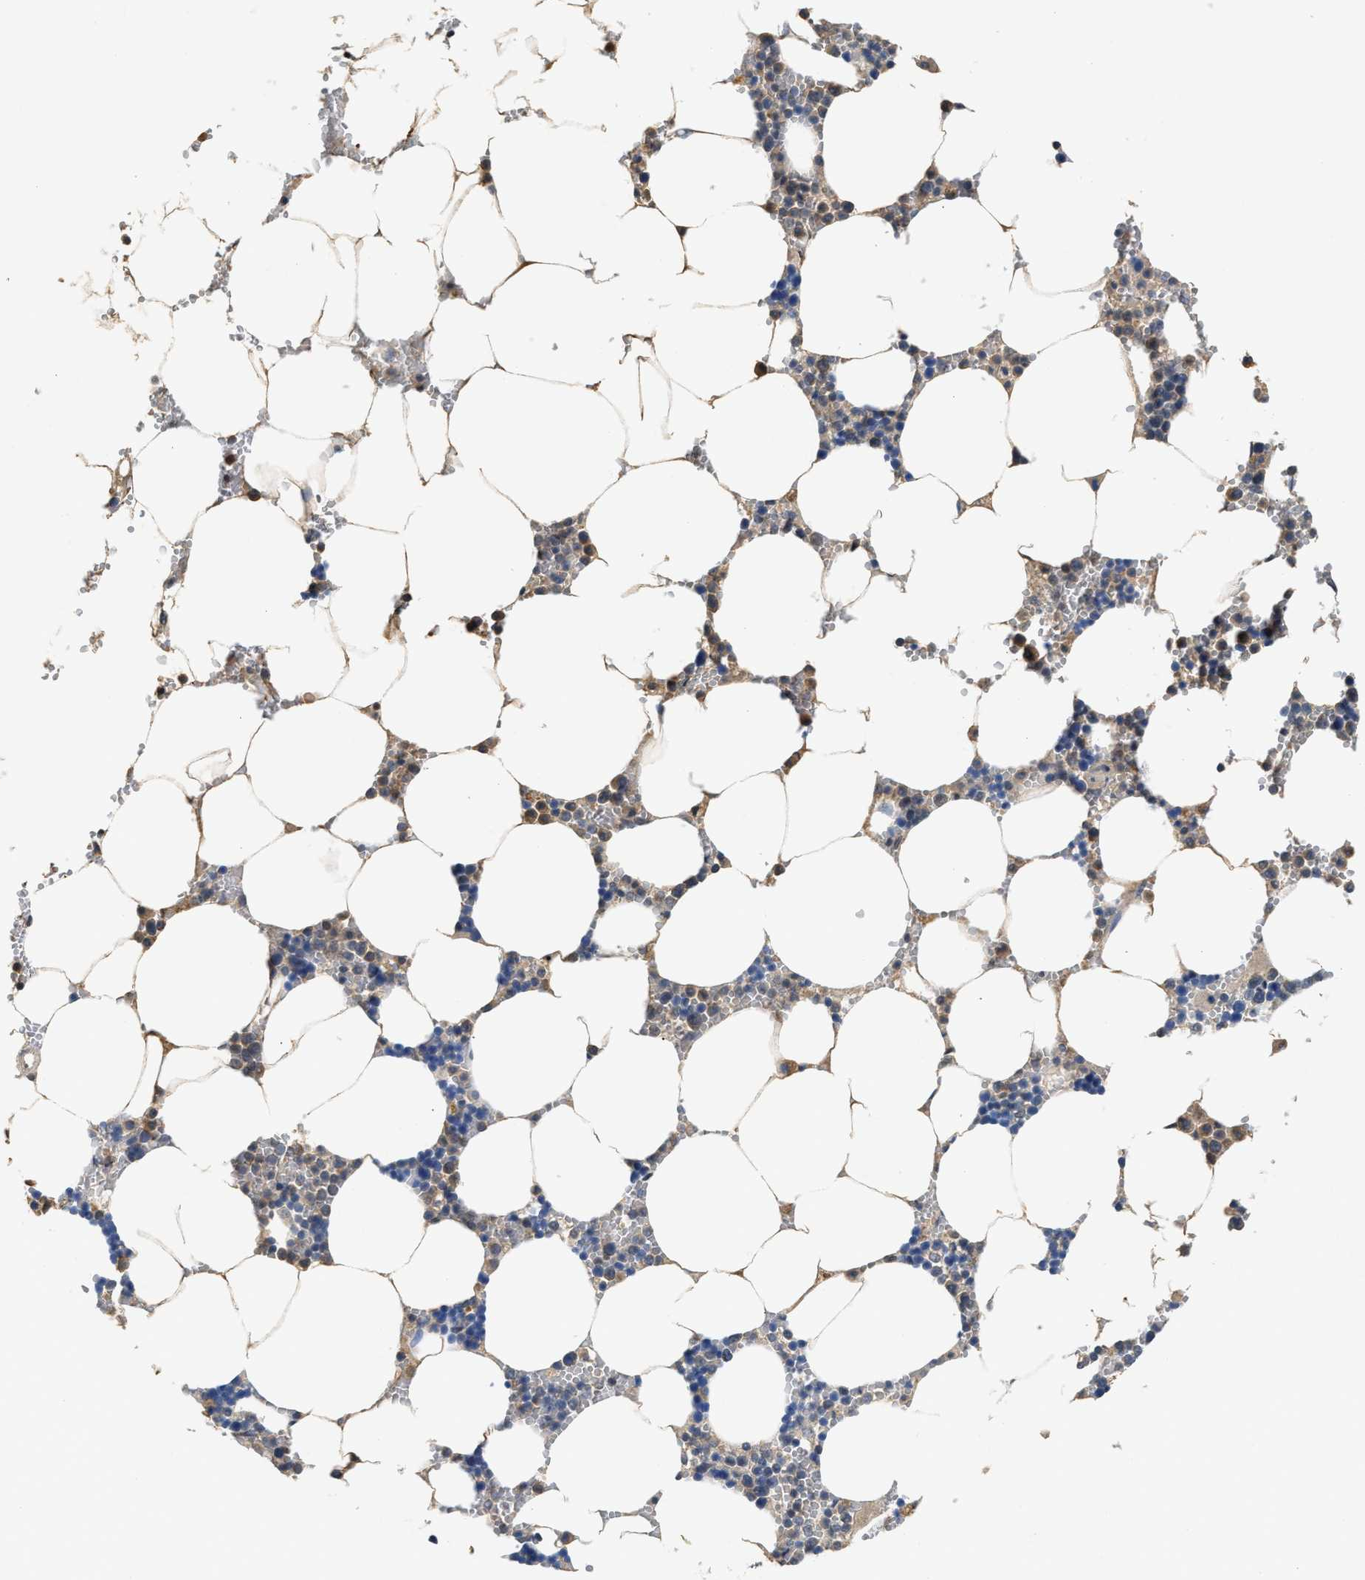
{"staining": {"intensity": "moderate", "quantity": "<25%", "location": "cytoplasmic/membranous"}, "tissue": "bone marrow", "cell_type": "Hematopoietic cells", "image_type": "normal", "snomed": [{"axis": "morphology", "description": "Normal tissue, NOS"}, {"axis": "topography", "description": "Bone marrow"}], "caption": "Unremarkable bone marrow exhibits moderate cytoplasmic/membranous positivity in approximately <25% of hematopoietic cells (brown staining indicates protein expression, while blue staining denotes nuclei)..", "gene": "INHA", "patient": {"sex": "male", "age": 70}}